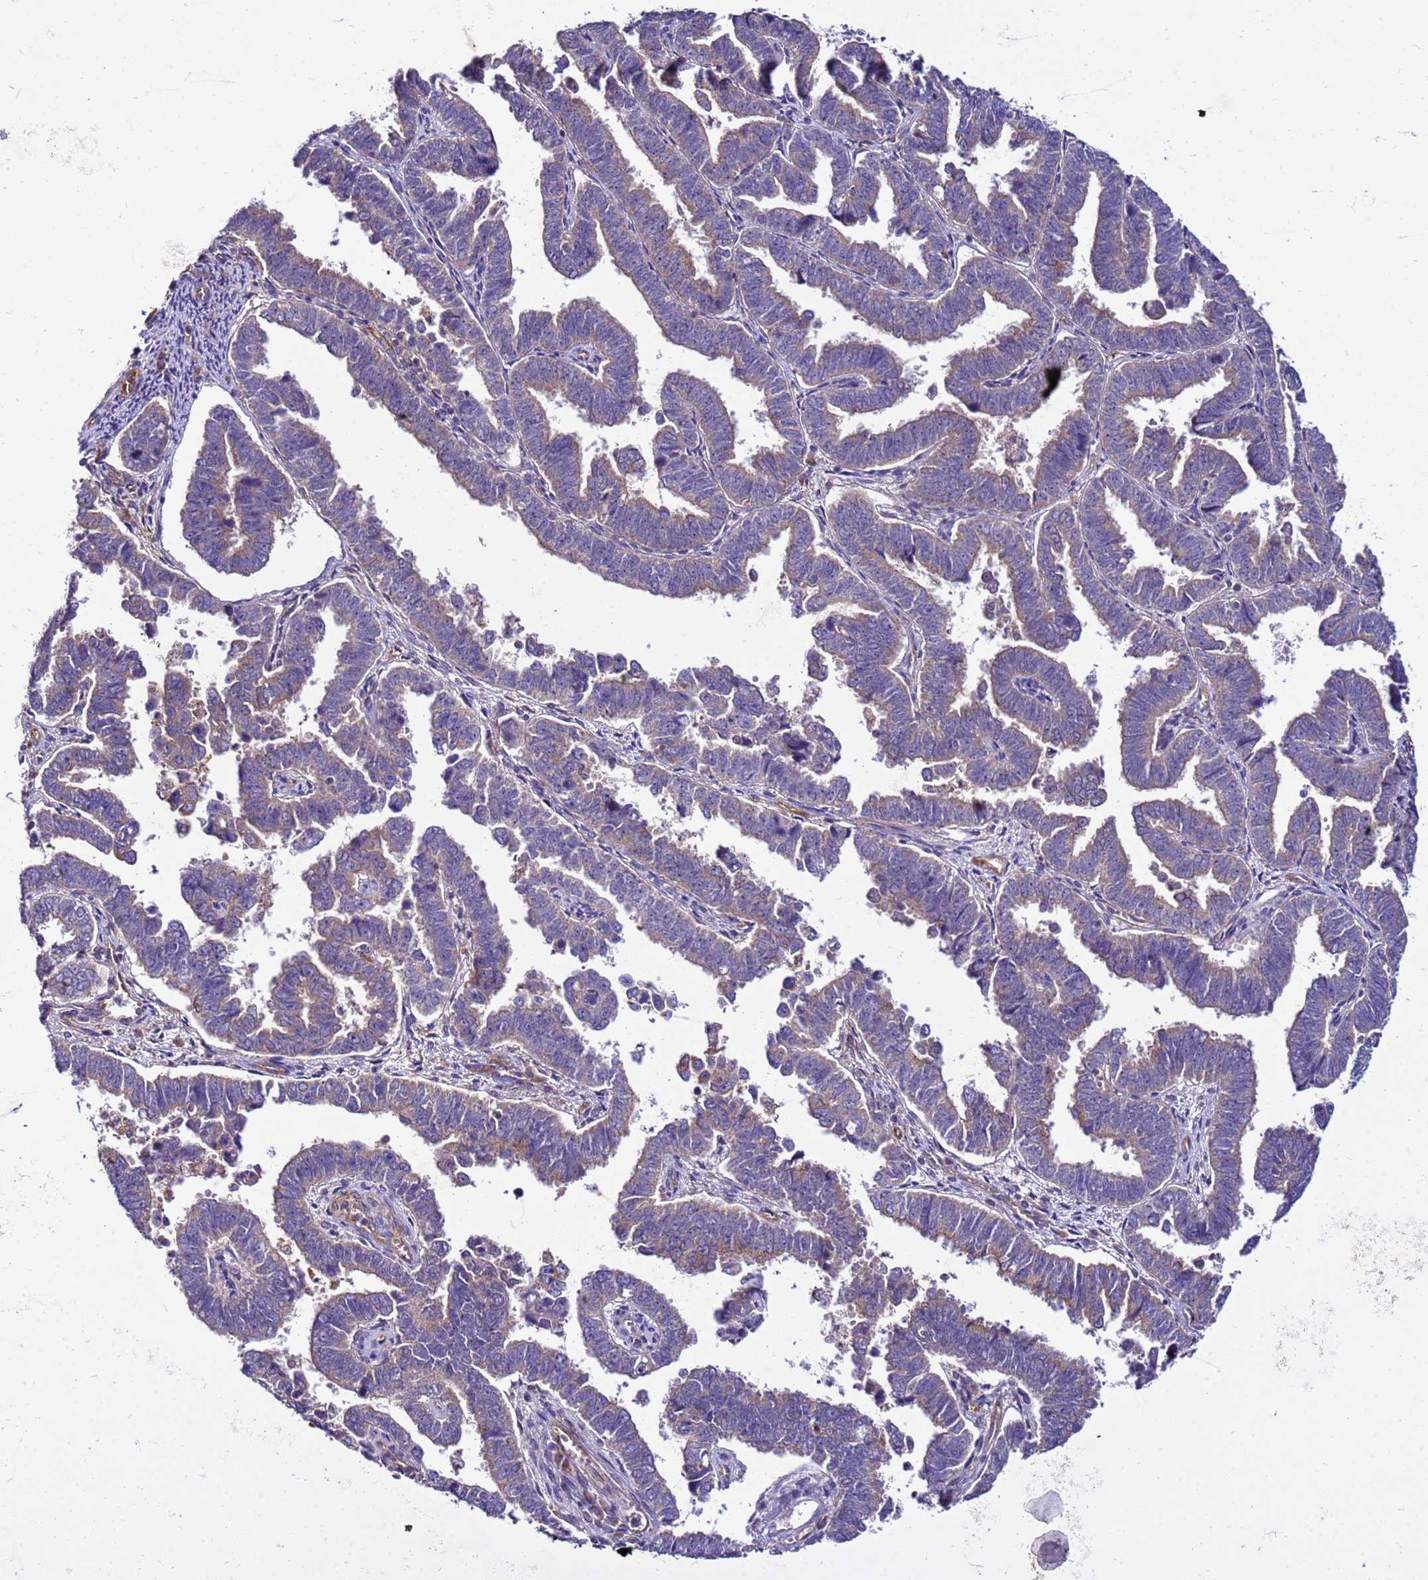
{"staining": {"intensity": "weak", "quantity": "<25%", "location": "cytoplasmic/membranous"}, "tissue": "endometrial cancer", "cell_type": "Tumor cells", "image_type": "cancer", "snomed": [{"axis": "morphology", "description": "Adenocarcinoma, NOS"}, {"axis": "topography", "description": "Endometrium"}], "caption": "IHC photomicrograph of human endometrial adenocarcinoma stained for a protein (brown), which demonstrates no staining in tumor cells.", "gene": "PKD1", "patient": {"sex": "female", "age": 75}}